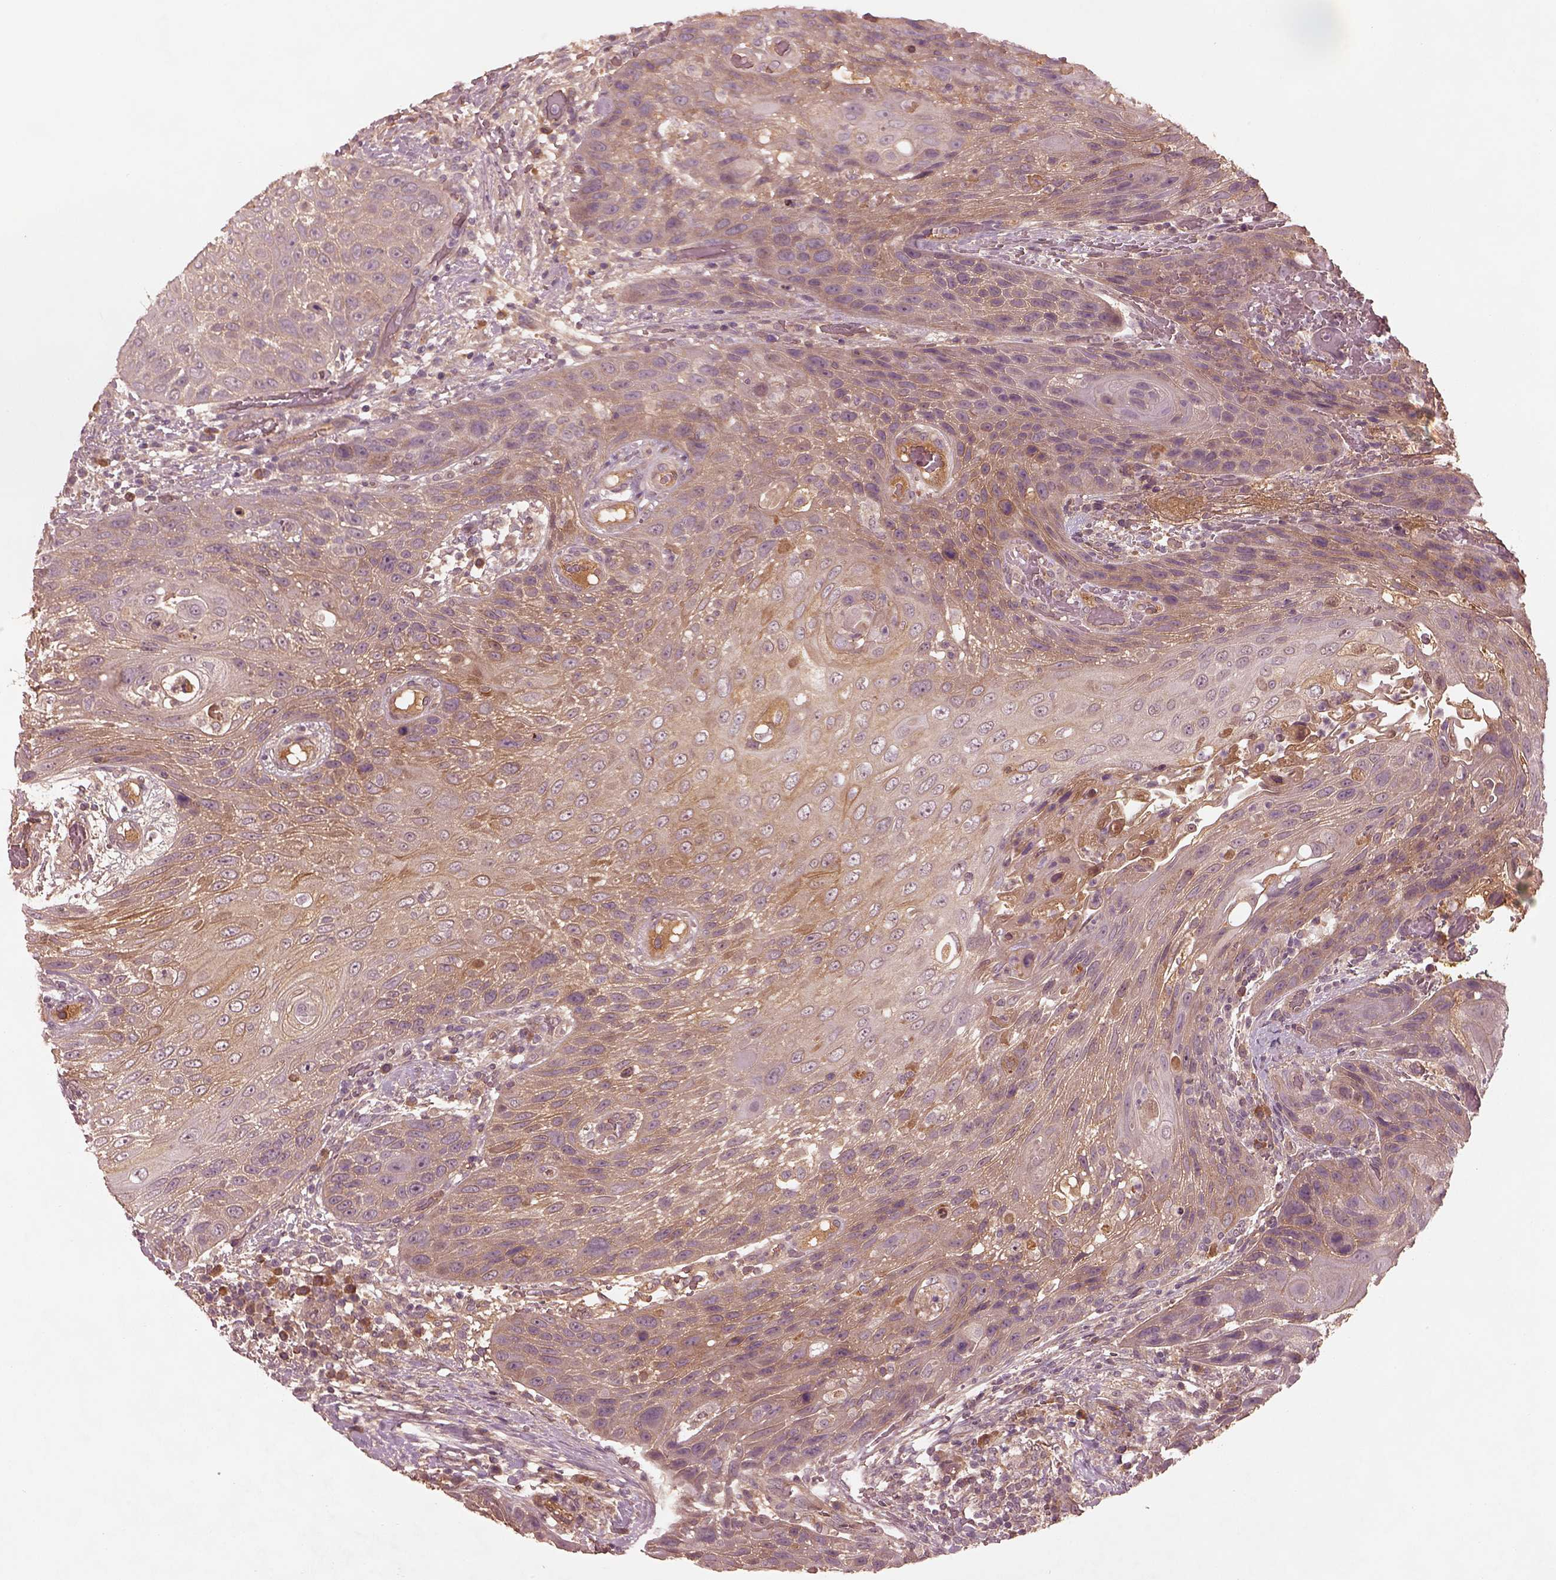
{"staining": {"intensity": "moderate", "quantity": ">75%", "location": "cytoplasmic/membranous"}, "tissue": "head and neck cancer", "cell_type": "Tumor cells", "image_type": "cancer", "snomed": [{"axis": "morphology", "description": "Squamous cell carcinoma, NOS"}, {"axis": "topography", "description": "Head-Neck"}], "caption": "Protein staining of squamous cell carcinoma (head and neck) tissue exhibits moderate cytoplasmic/membranous positivity in approximately >75% of tumor cells.", "gene": "FAM234A", "patient": {"sex": "male", "age": 69}}